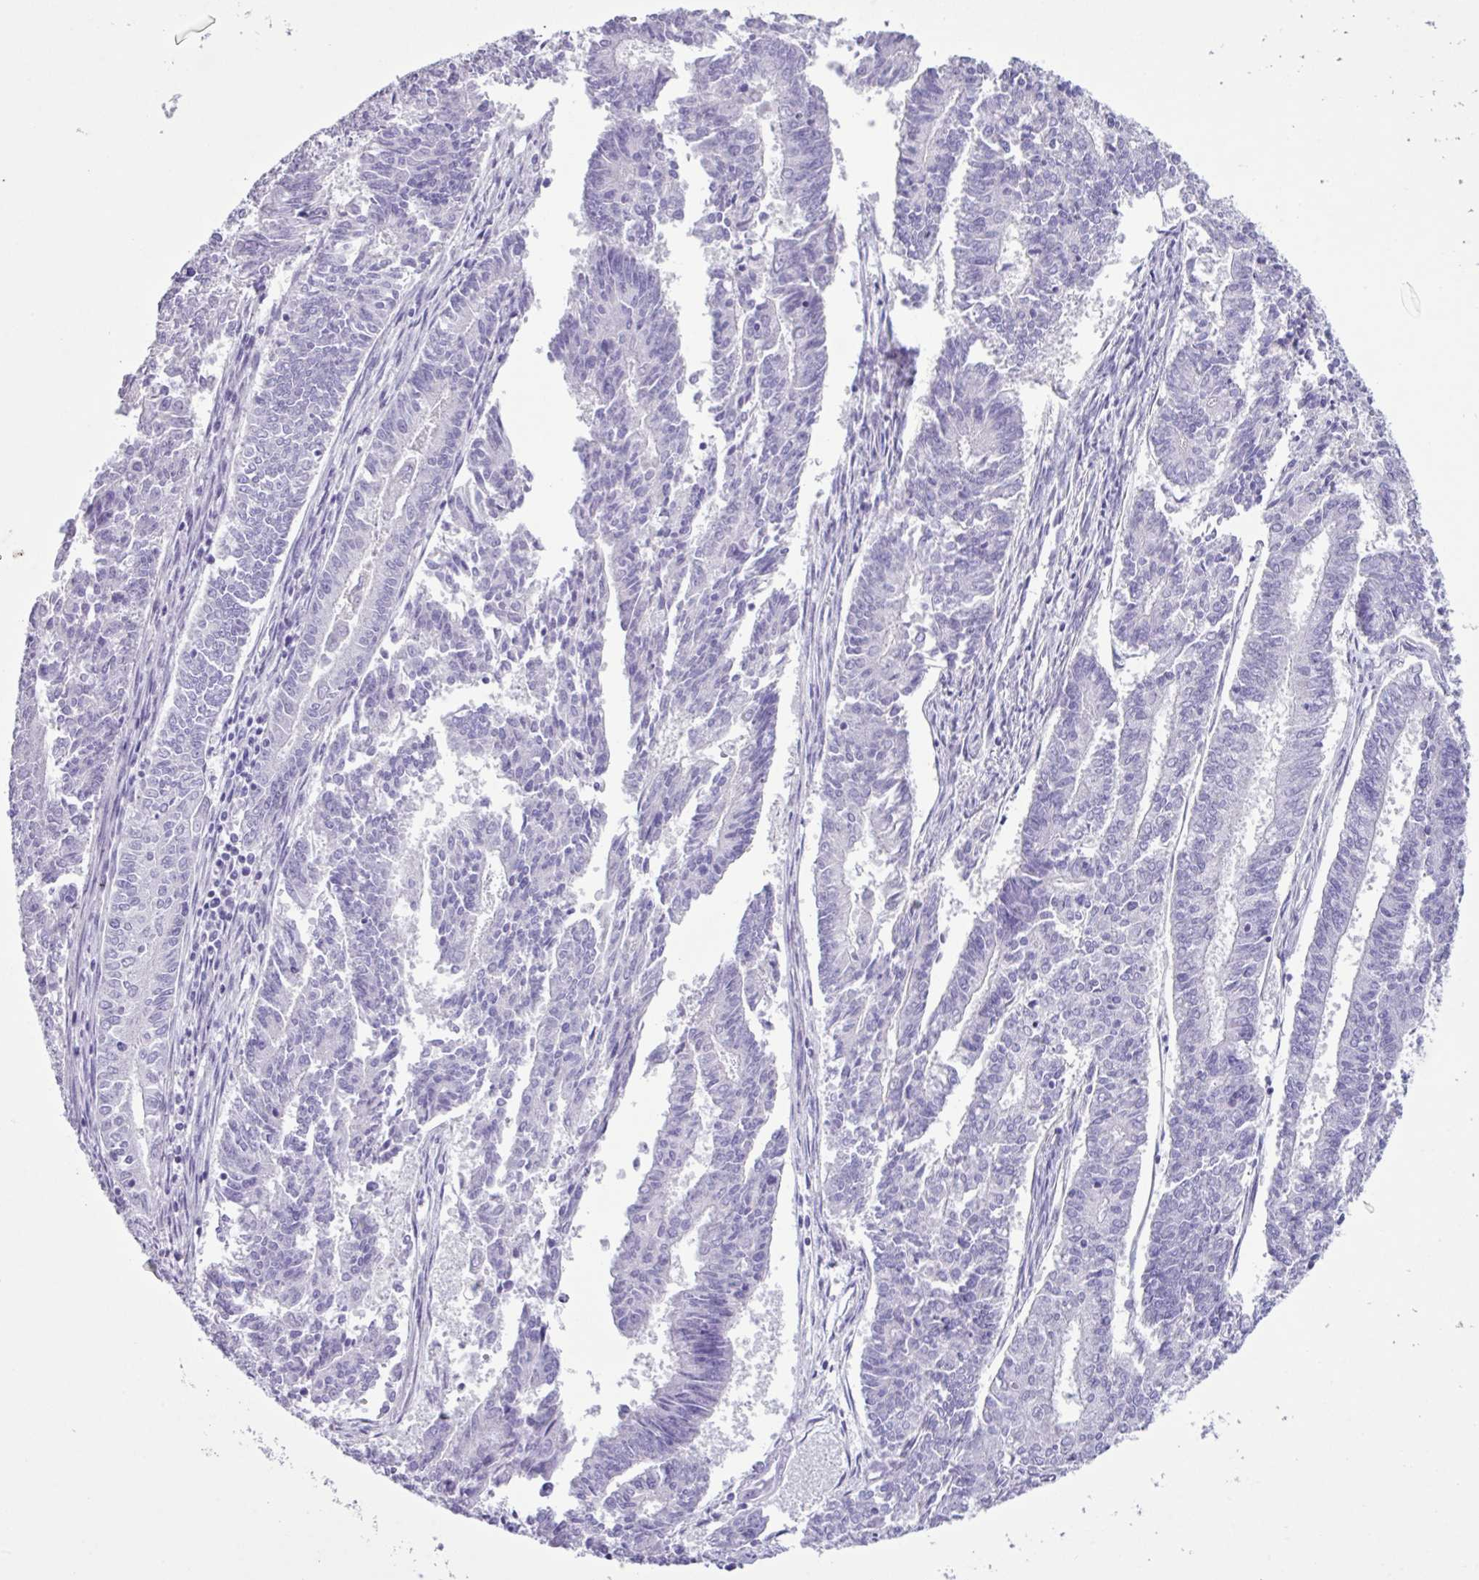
{"staining": {"intensity": "negative", "quantity": "none", "location": "none"}, "tissue": "endometrial cancer", "cell_type": "Tumor cells", "image_type": "cancer", "snomed": [{"axis": "morphology", "description": "Adenocarcinoma, NOS"}, {"axis": "topography", "description": "Endometrium"}], "caption": "High power microscopy micrograph of an IHC histopathology image of endometrial cancer (adenocarcinoma), revealing no significant expression in tumor cells.", "gene": "AGO3", "patient": {"sex": "female", "age": 59}}